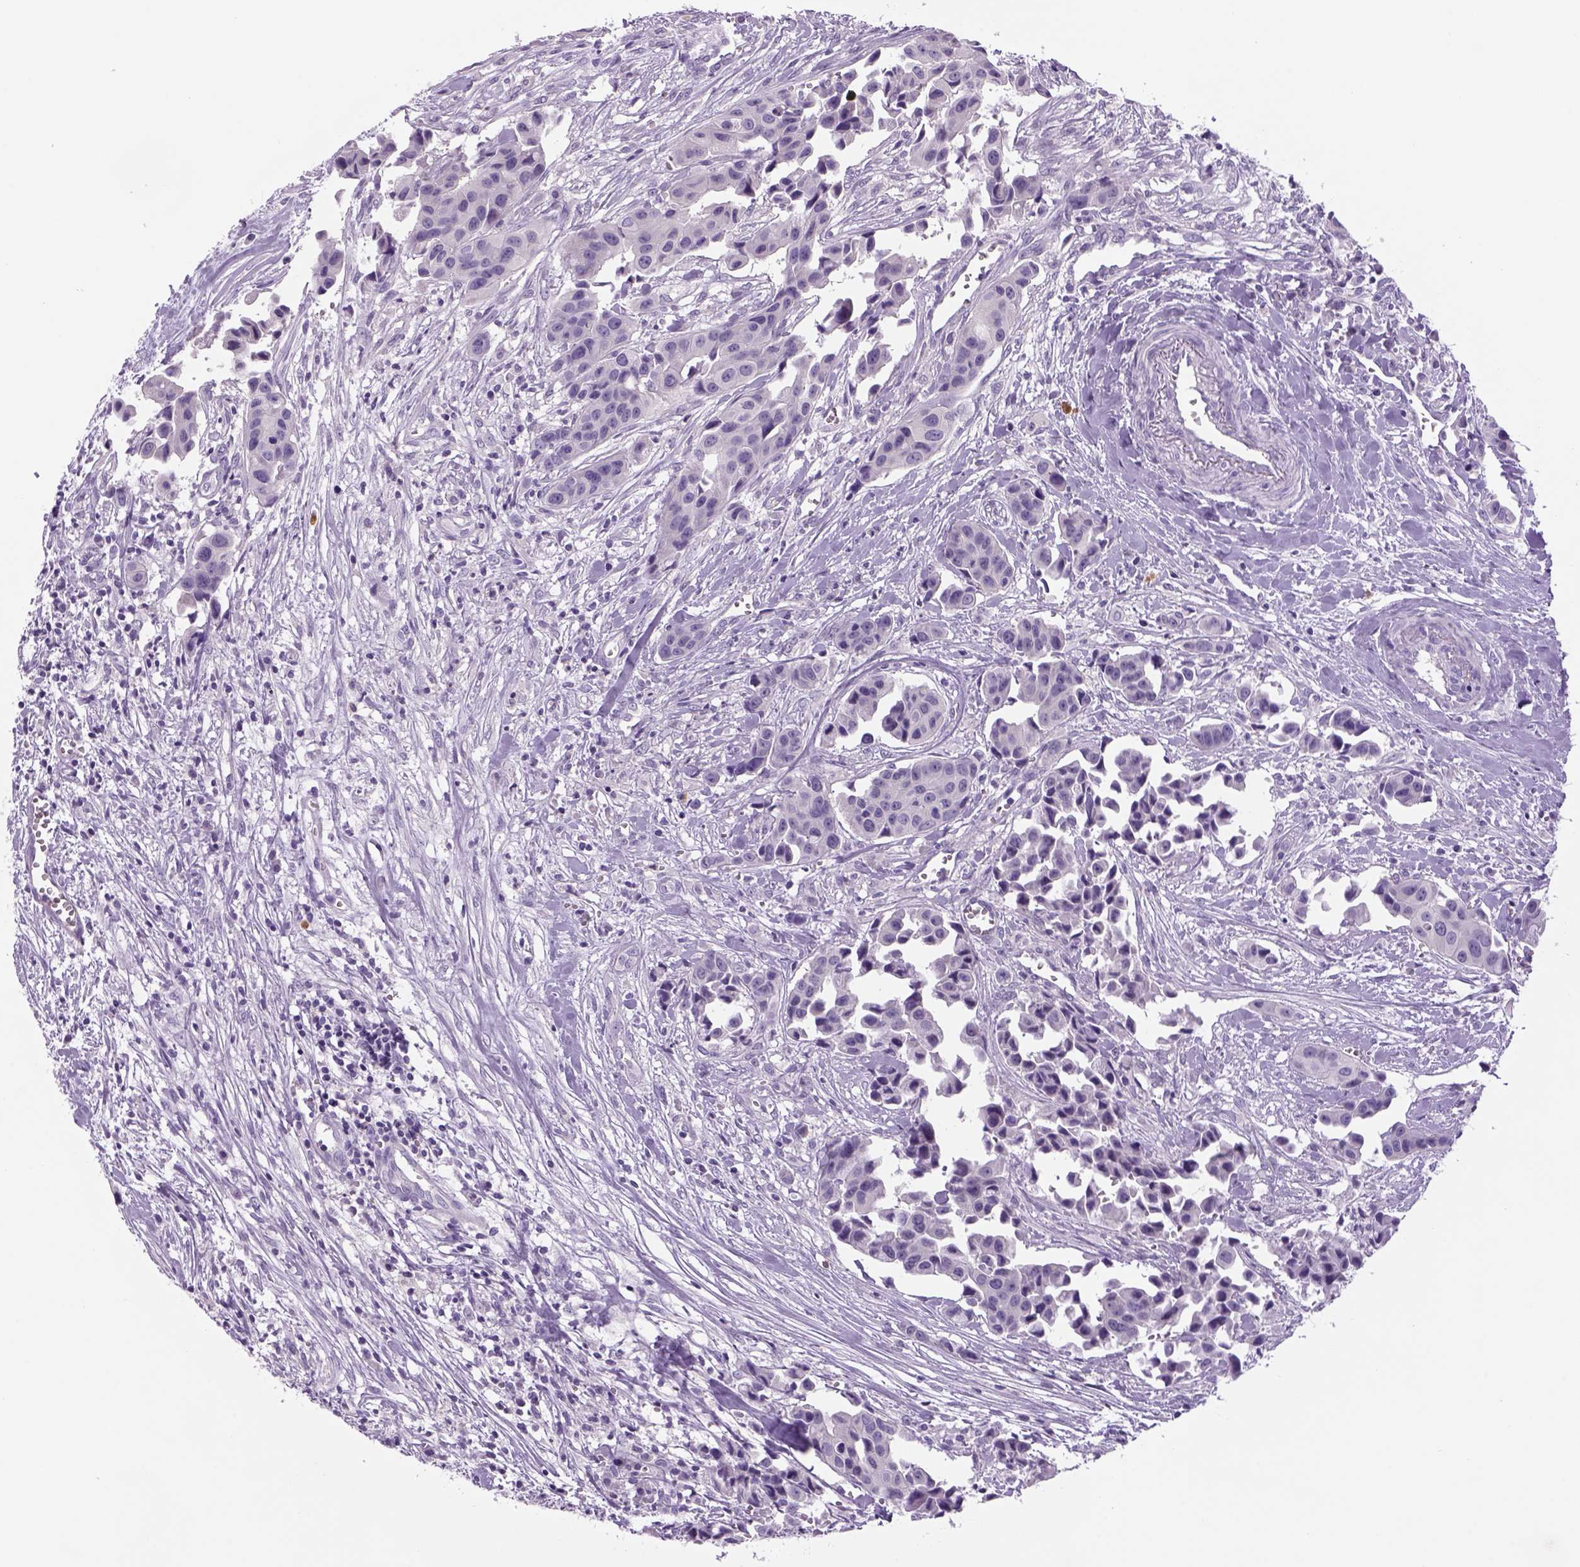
{"staining": {"intensity": "negative", "quantity": "none", "location": "none"}, "tissue": "head and neck cancer", "cell_type": "Tumor cells", "image_type": "cancer", "snomed": [{"axis": "morphology", "description": "Adenocarcinoma, NOS"}, {"axis": "topography", "description": "Head-Neck"}], "caption": "Human adenocarcinoma (head and neck) stained for a protein using immunohistochemistry displays no positivity in tumor cells.", "gene": "DBH", "patient": {"sex": "male", "age": 76}}